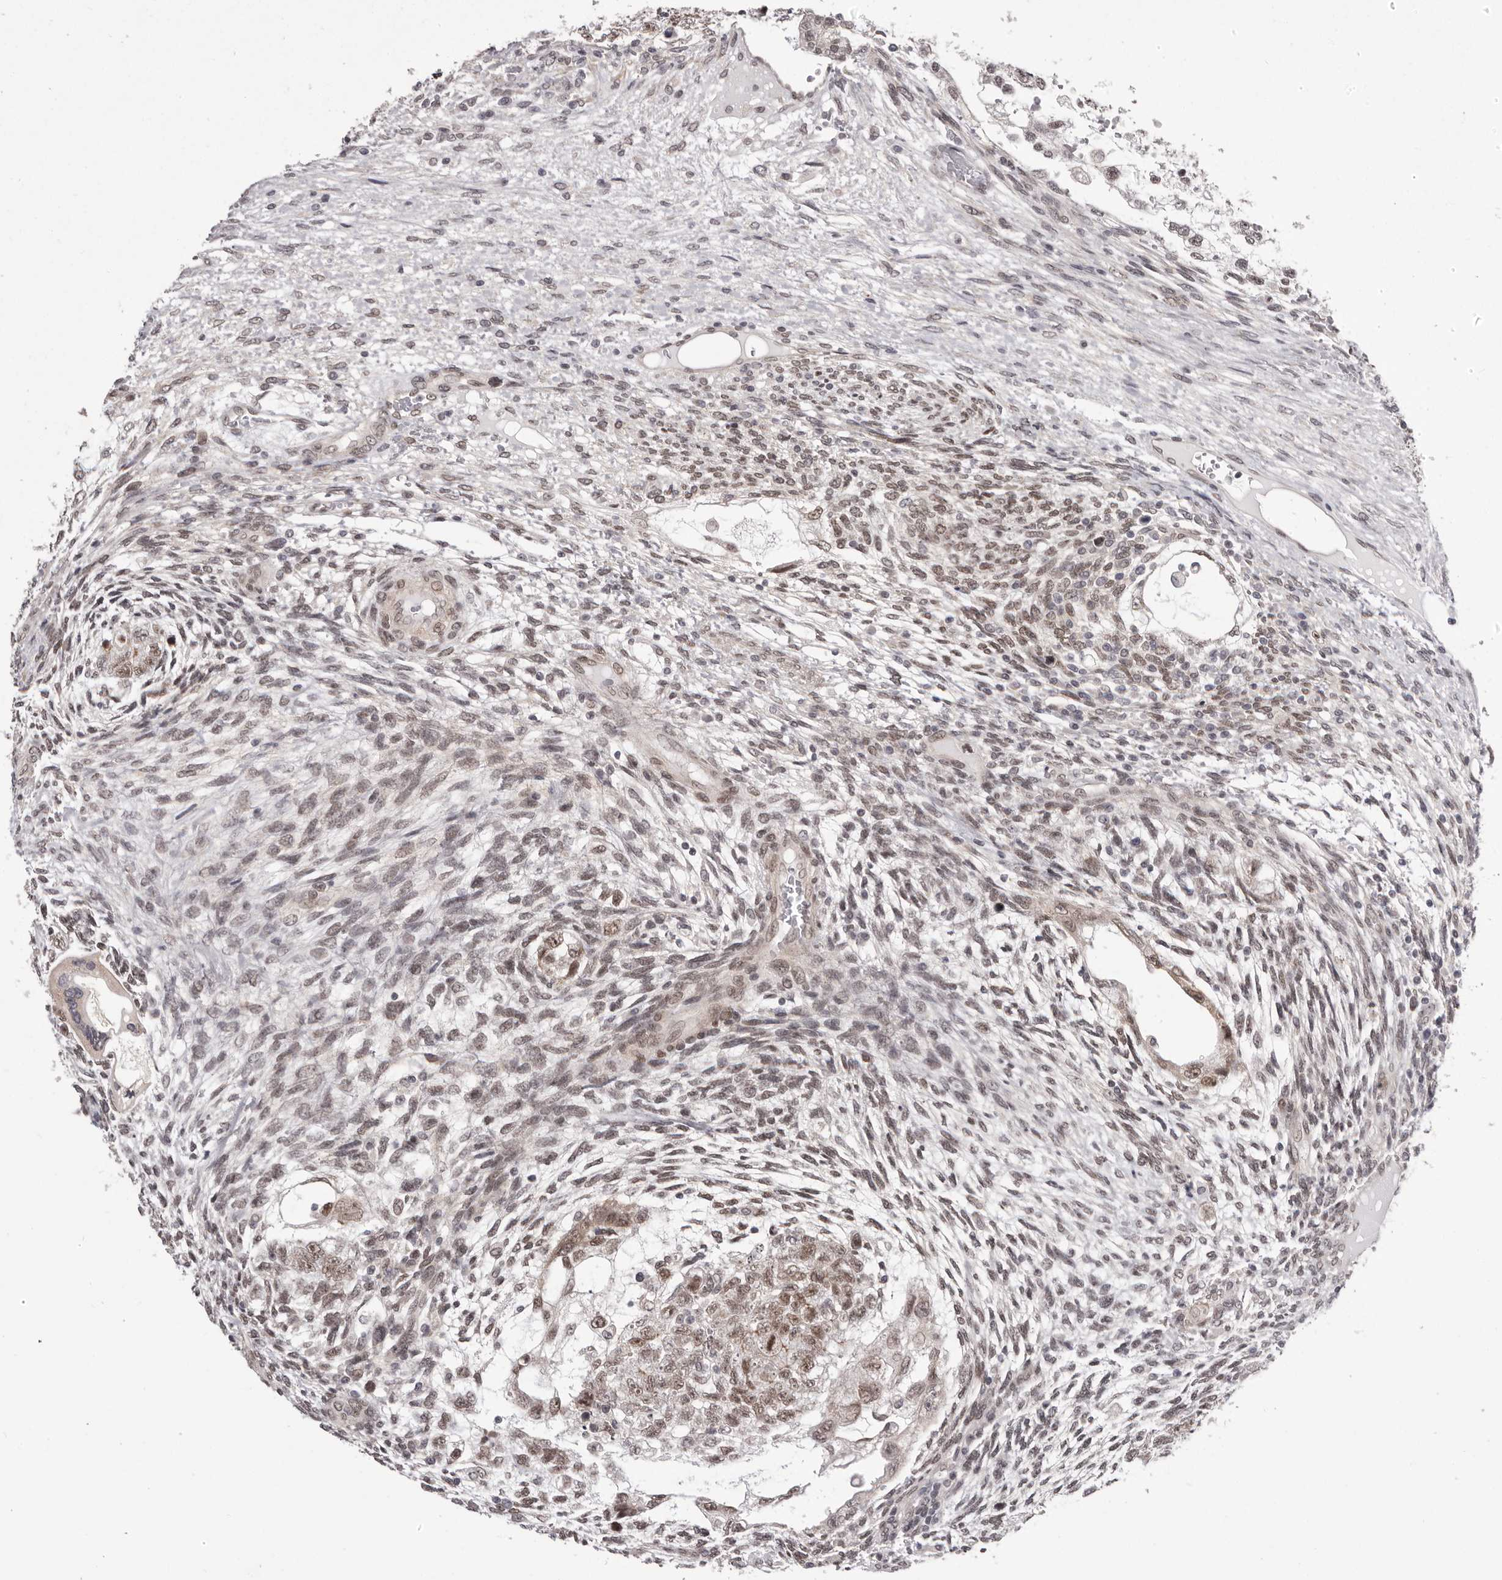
{"staining": {"intensity": "moderate", "quantity": ">75%", "location": "nuclear"}, "tissue": "testis cancer", "cell_type": "Tumor cells", "image_type": "cancer", "snomed": [{"axis": "morphology", "description": "Carcinoma, Embryonal, NOS"}, {"axis": "topography", "description": "Testis"}], "caption": "Immunohistochemistry photomicrograph of neoplastic tissue: testis cancer stained using immunohistochemistry (IHC) shows medium levels of moderate protein expression localized specifically in the nuclear of tumor cells, appearing as a nuclear brown color.", "gene": "RNF2", "patient": {"sex": "male", "age": 37}}